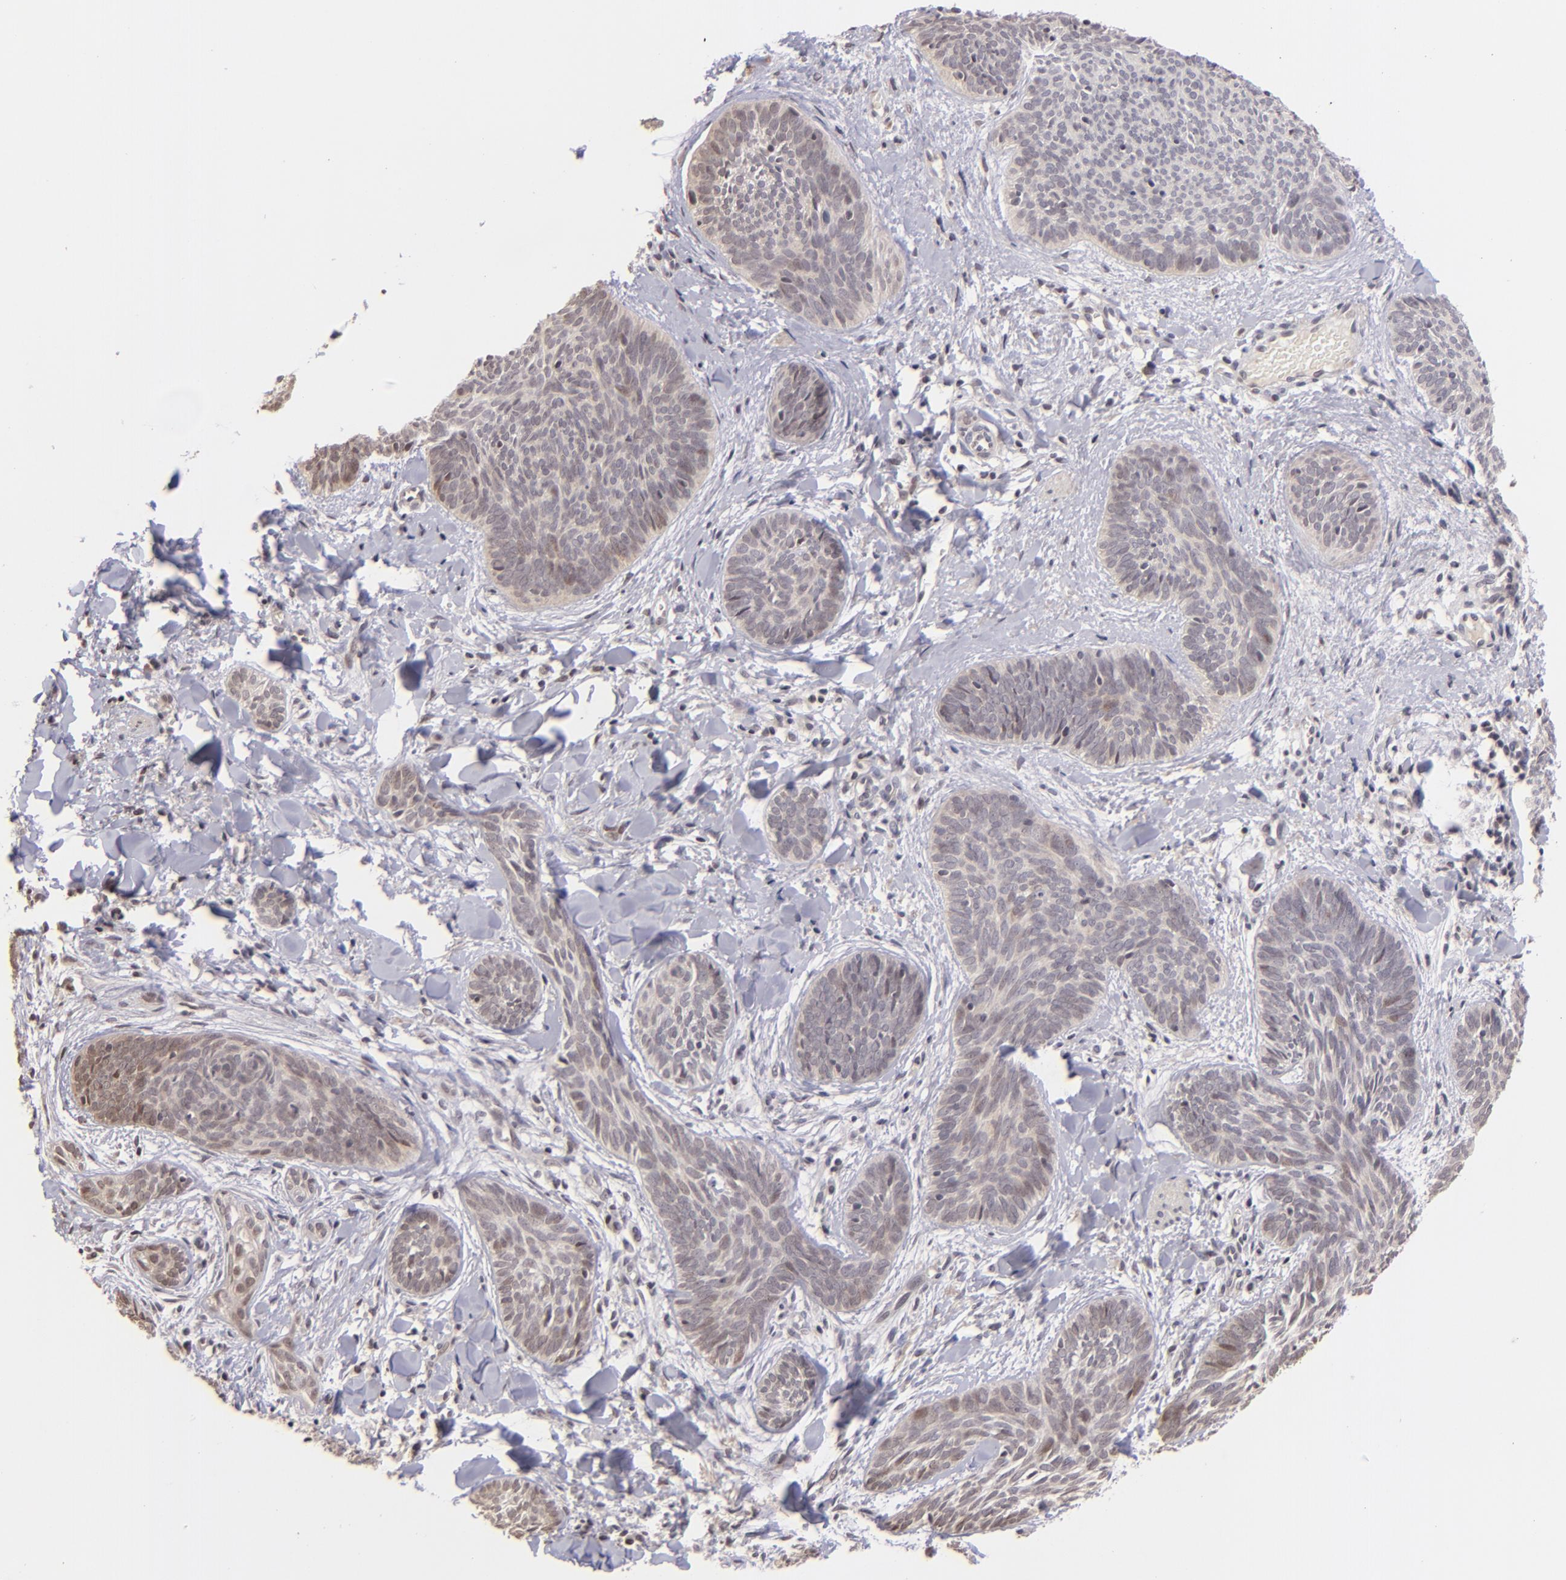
{"staining": {"intensity": "weak", "quantity": "<25%", "location": "nuclear"}, "tissue": "skin cancer", "cell_type": "Tumor cells", "image_type": "cancer", "snomed": [{"axis": "morphology", "description": "Basal cell carcinoma"}, {"axis": "topography", "description": "Skin"}], "caption": "IHC histopathology image of neoplastic tissue: basal cell carcinoma (skin) stained with DAB reveals no significant protein positivity in tumor cells.", "gene": "RARB", "patient": {"sex": "female", "age": 81}}